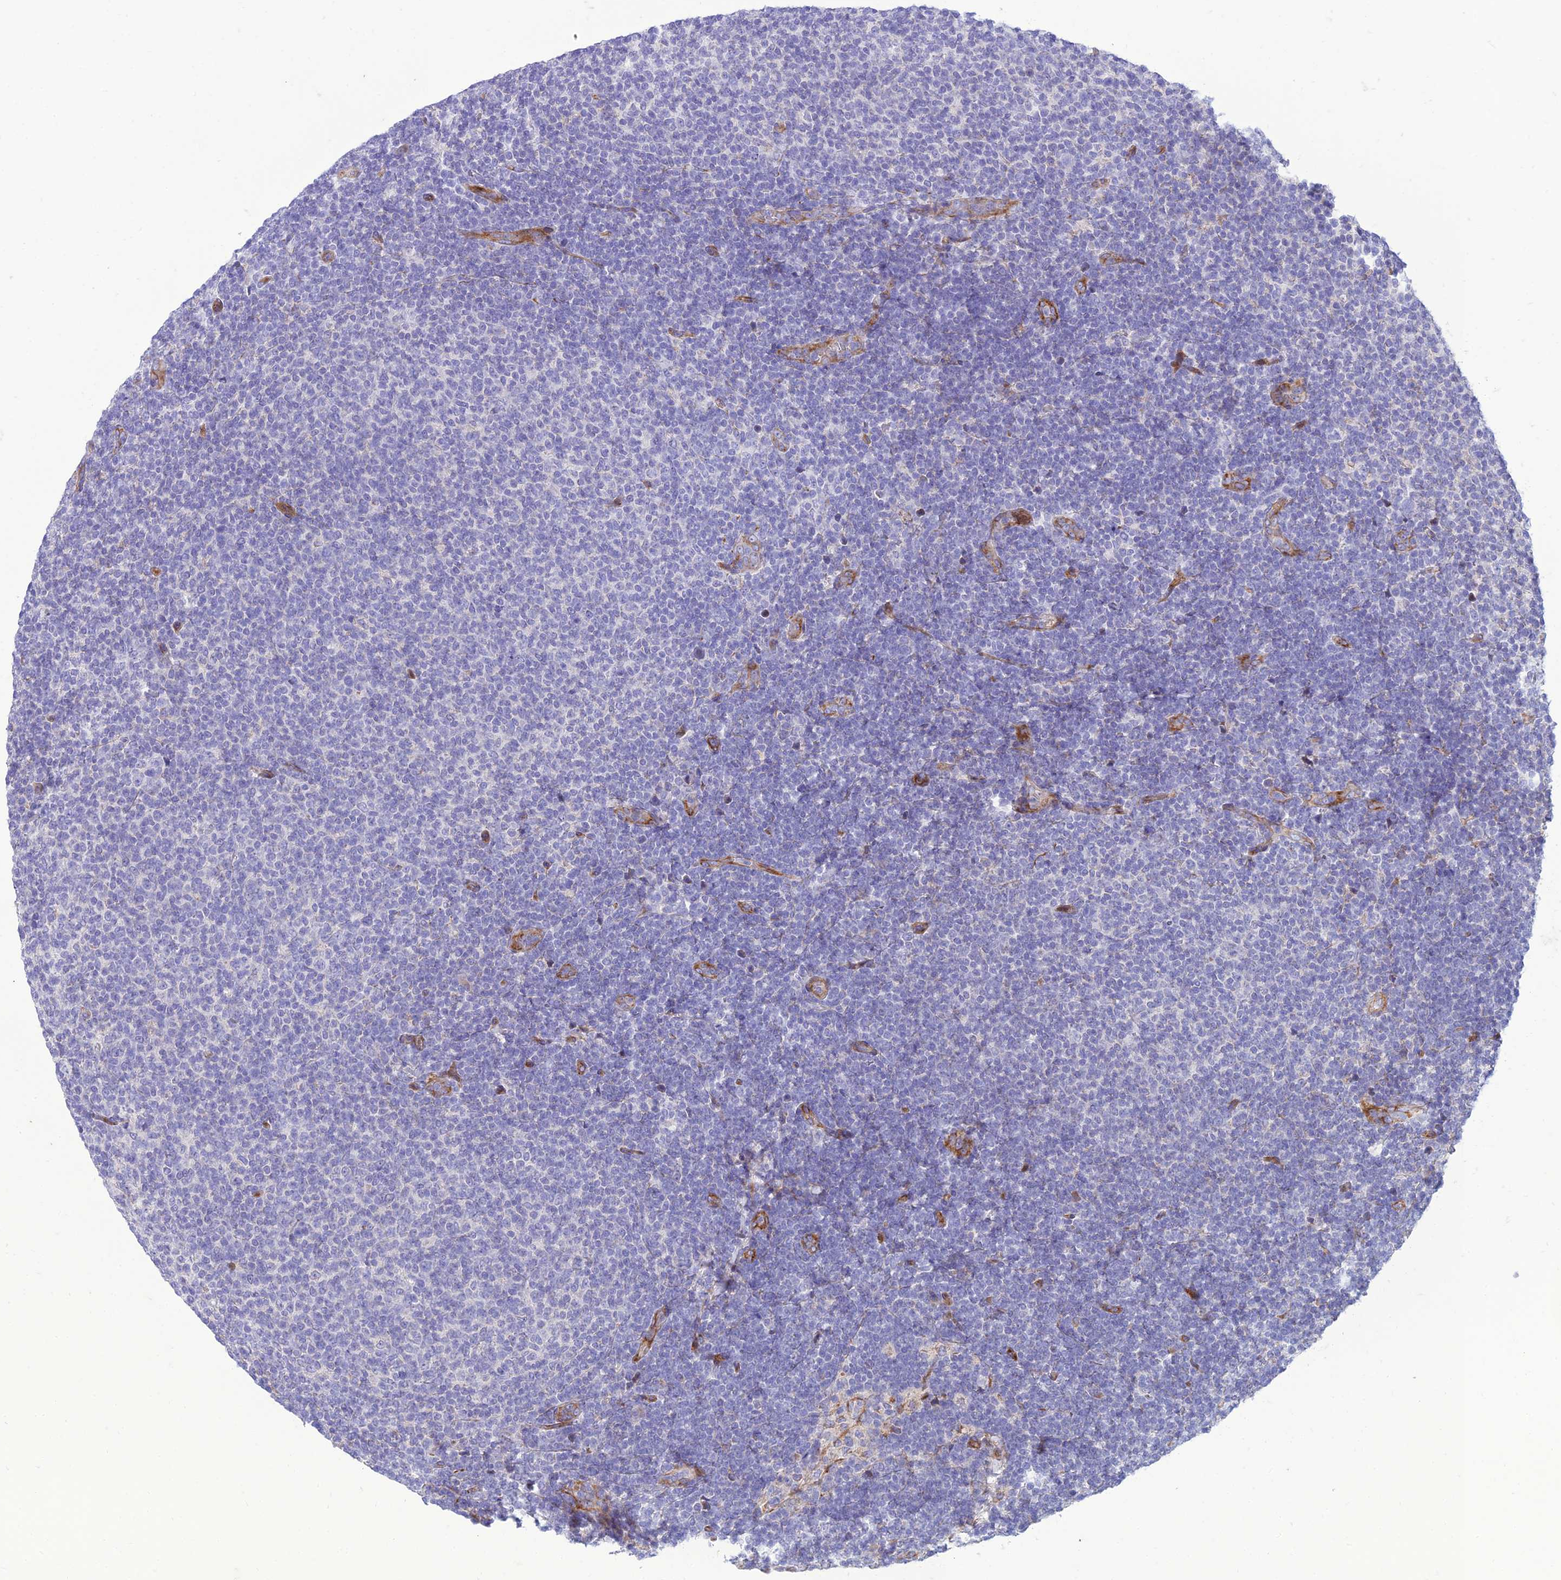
{"staining": {"intensity": "negative", "quantity": "none", "location": "none"}, "tissue": "lymphoma", "cell_type": "Tumor cells", "image_type": "cancer", "snomed": [{"axis": "morphology", "description": "Malignant lymphoma, non-Hodgkin's type, Low grade"}, {"axis": "topography", "description": "Lymph node"}], "caption": "Immunohistochemistry (IHC) of lymphoma reveals no positivity in tumor cells. (DAB IHC visualized using brightfield microscopy, high magnification).", "gene": "SEL1L3", "patient": {"sex": "male", "age": 66}}